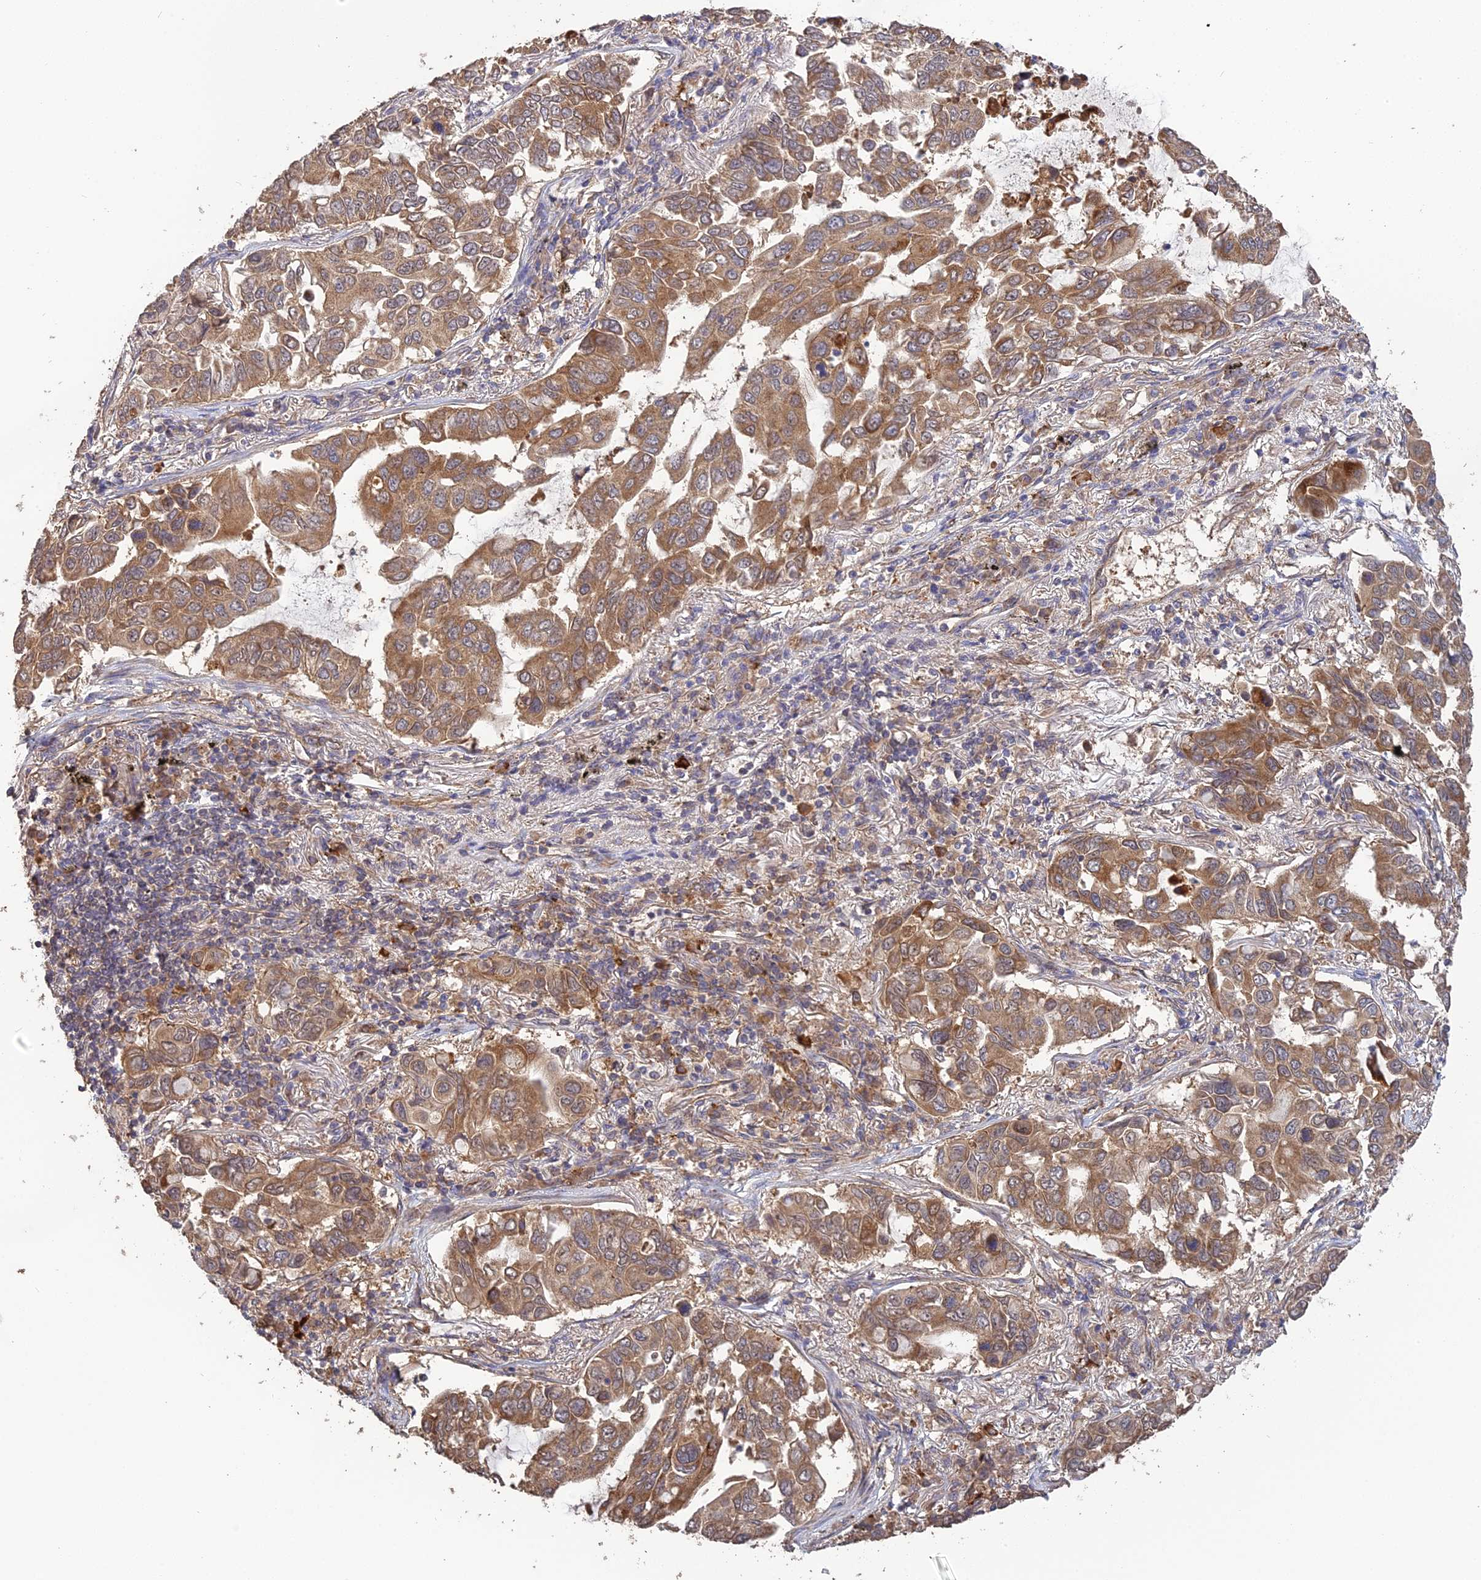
{"staining": {"intensity": "moderate", "quantity": ">75%", "location": "cytoplasmic/membranous"}, "tissue": "lung cancer", "cell_type": "Tumor cells", "image_type": "cancer", "snomed": [{"axis": "morphology", "description": "Adenocarcinoma, NOS"}, {"axis": "topography", "description": "Lung"}], "caption": "Immunohistochemical staining of human lung adenocarcinoma reveals medium levels of moderate cytoplasmic/membranous protein staining in approximately >75% of tumor cells. Nuclei are stained in blue.", "gene": "ARHGAP40", "patient": {"sex": "male", "age": 64}}